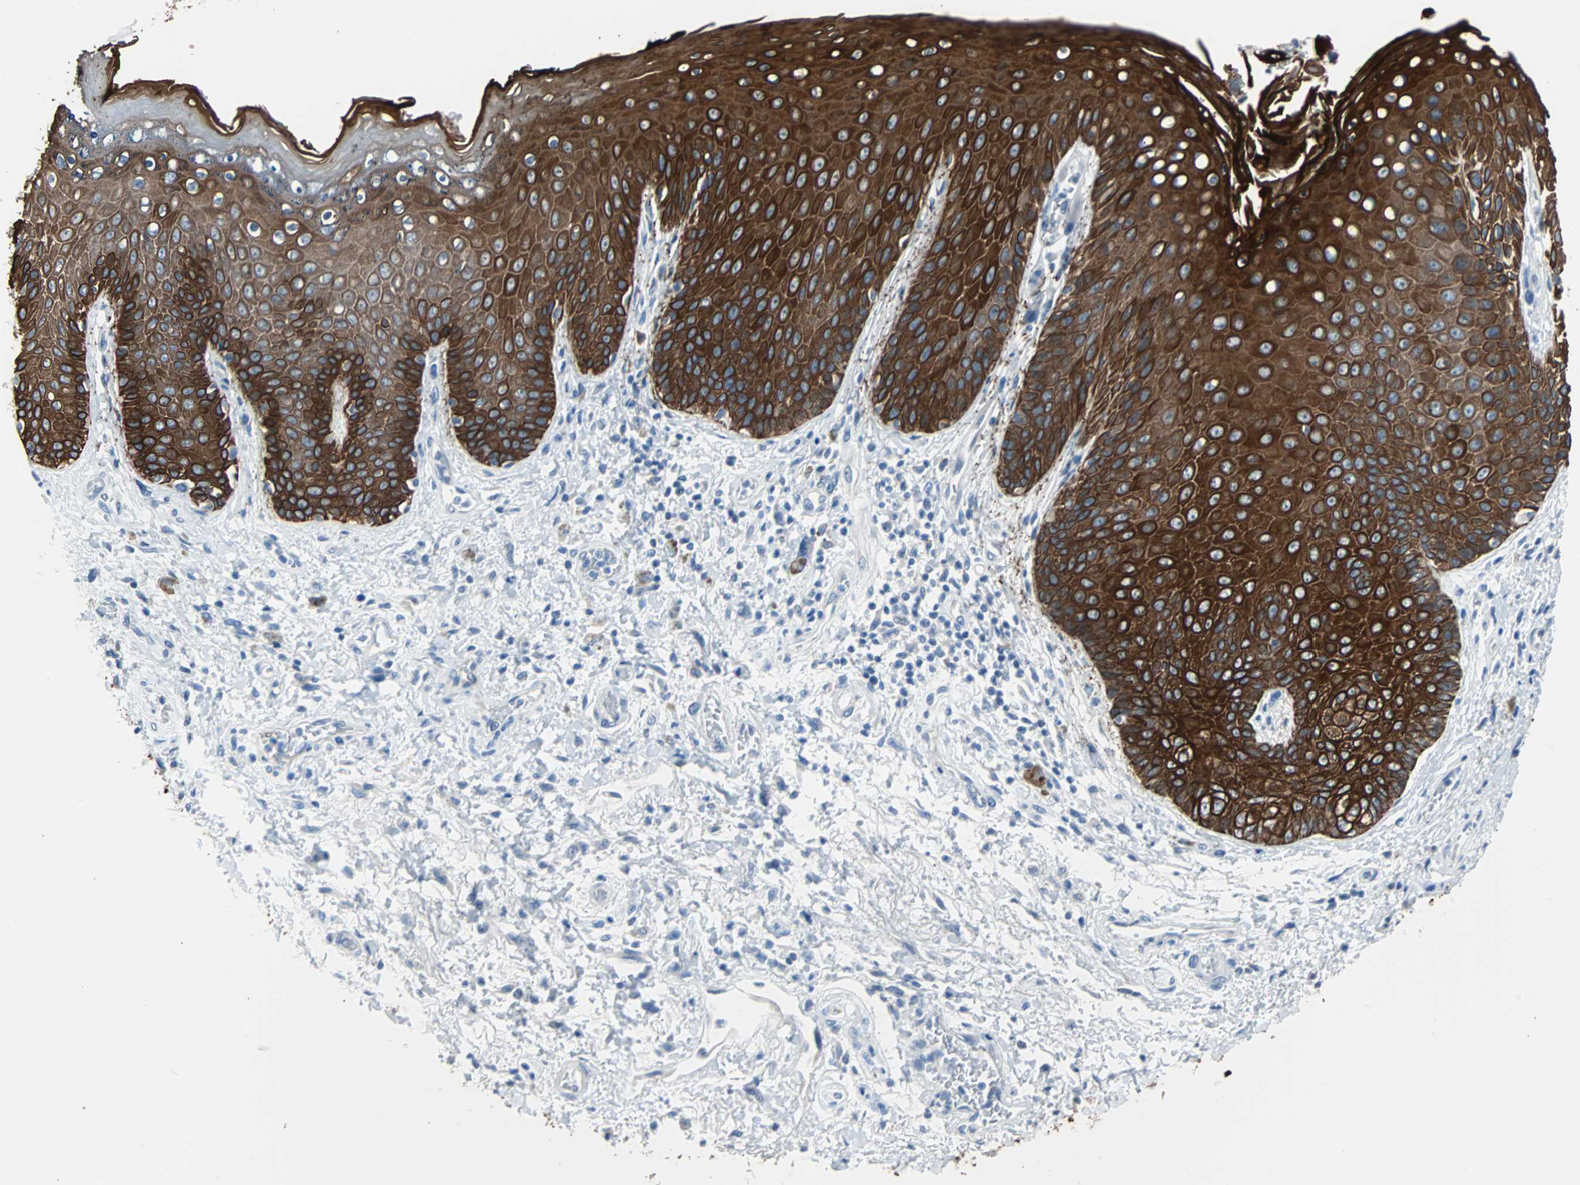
{"staining": {"intensity": "strong", "quantity": ">75%", "location": "cytoplasmic/membranous"}, "tissue": "skin", "cell_type": "Epidermal cells", "image_type": "normal", "snomed": [{"axis": "morphology", "description": "Normal tissue, NOS"}, {"axis": "topography", "description": "Anal"}], "caption": "Immunohistochemical staining of benign human skin reveals strong cytoplasmic/membranous protein staining in approximately >75% of epidermal cells.", "gene": "KRT7", "patient": {"sex": "female", "age": 46}}